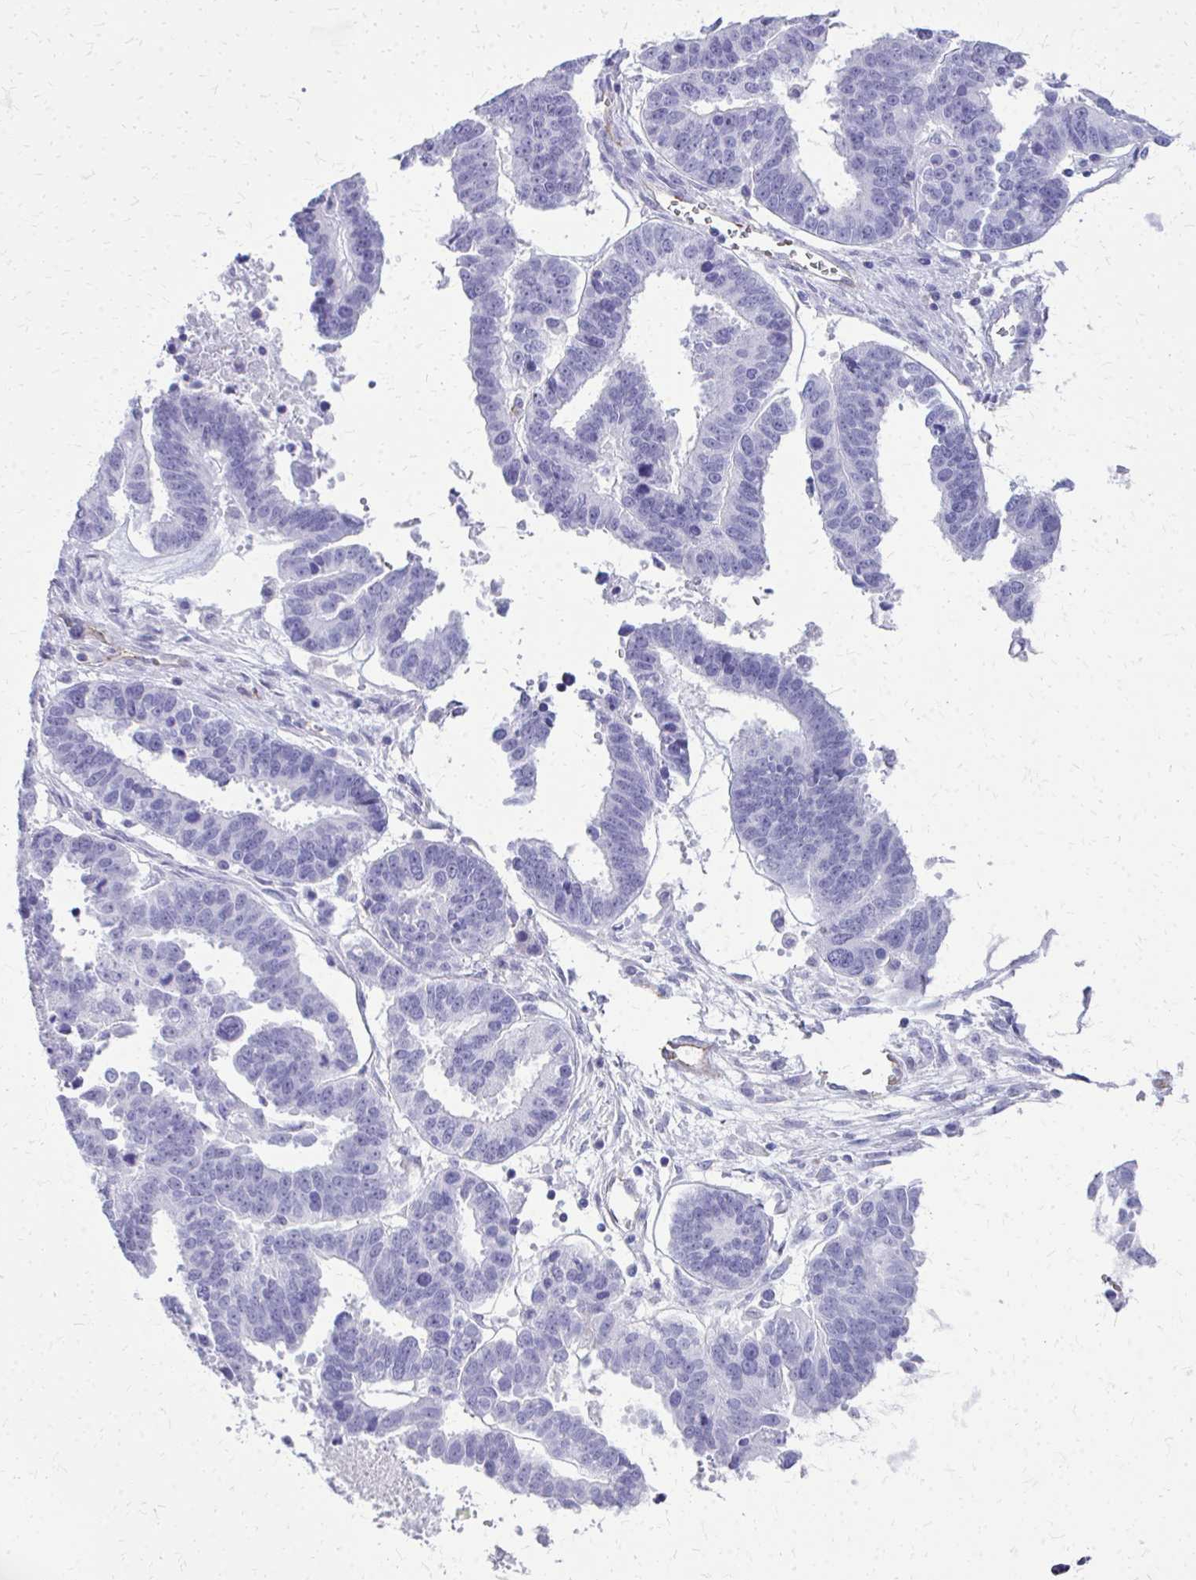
{"staining": {"intensity": "negative", "quantity": "none", "location": "none"}, "tissue": "ovarian cancer", "cell_type": "Tumor cells", "image_type": "cancer", "snomed": [{"axis": "morphology", "description": "Carcinoma, endometroid"}, {"axis": "morphology", "description": "Cystadenocarcinoma, serous, NOS"}, {"axis": "topography", "description": "Ovary"}], "caption": "High power microscopy image of an immunohistochemistry (IHC) image of endometroid carcinoma (ovarian), revealing no significant positivity in tumor cells.", "gene": "TPSG1", "patient": {"sex": "female", "age": 45}}